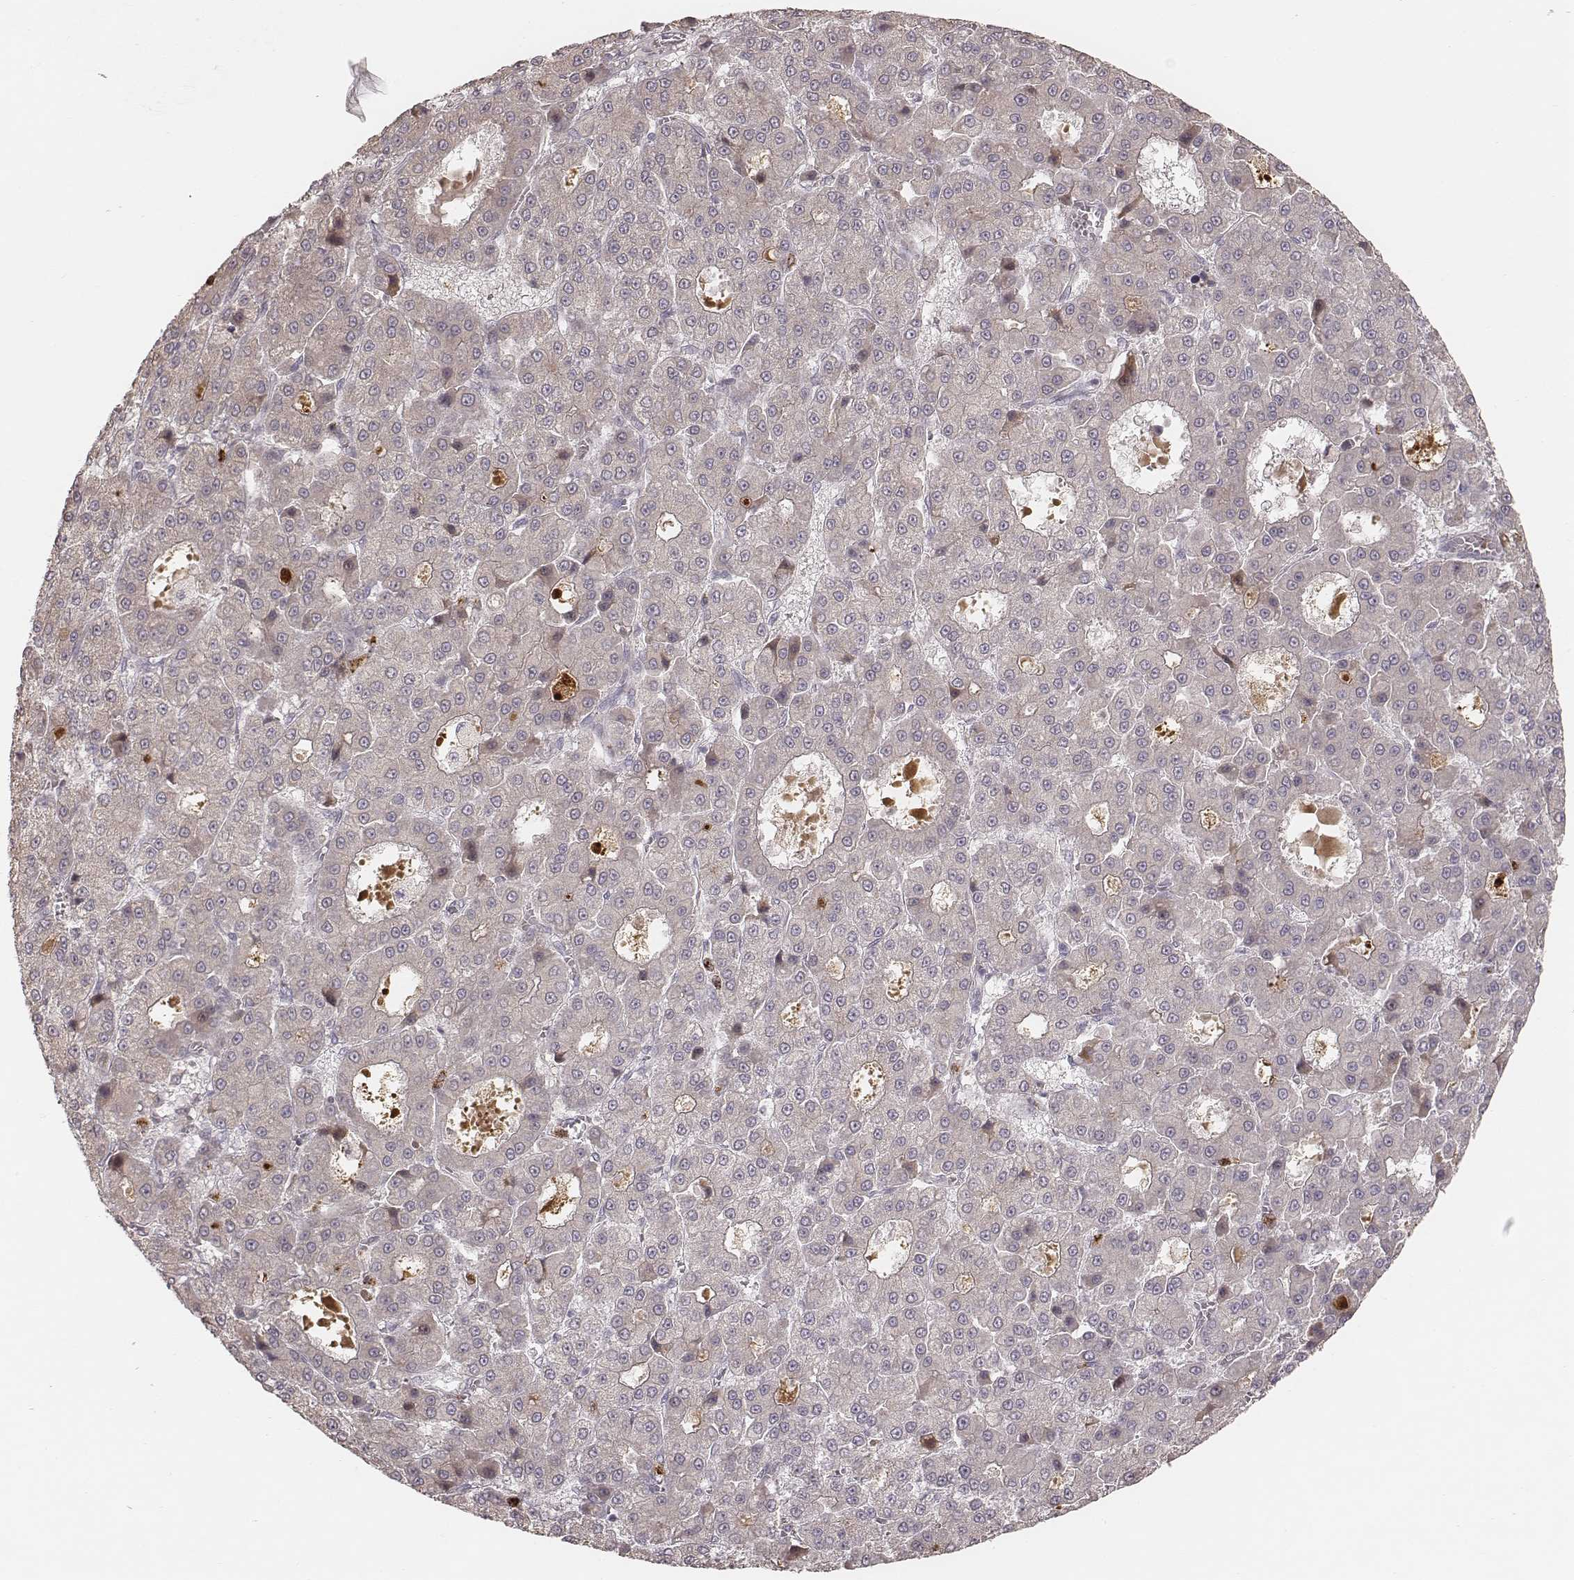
{"staining": {"intensity": "negative", "quantity": "none", "location": "none"}, "tissue": "liver cancer", "cell_type": "Tumor cells", "image_type": "cancer", "snomed": [{"axis": "morphology", "description": "Carcinoma, Hepatocellular, NOS"}, {"axis": "topography", "description": "Liver"}], "caption": "Liver hepatocellular carcinoma stained for a protein using IHC exhibits no positivity tumor cells.", "gene": "ABCA7", "patient": {"sex": "male", "age": 70}}